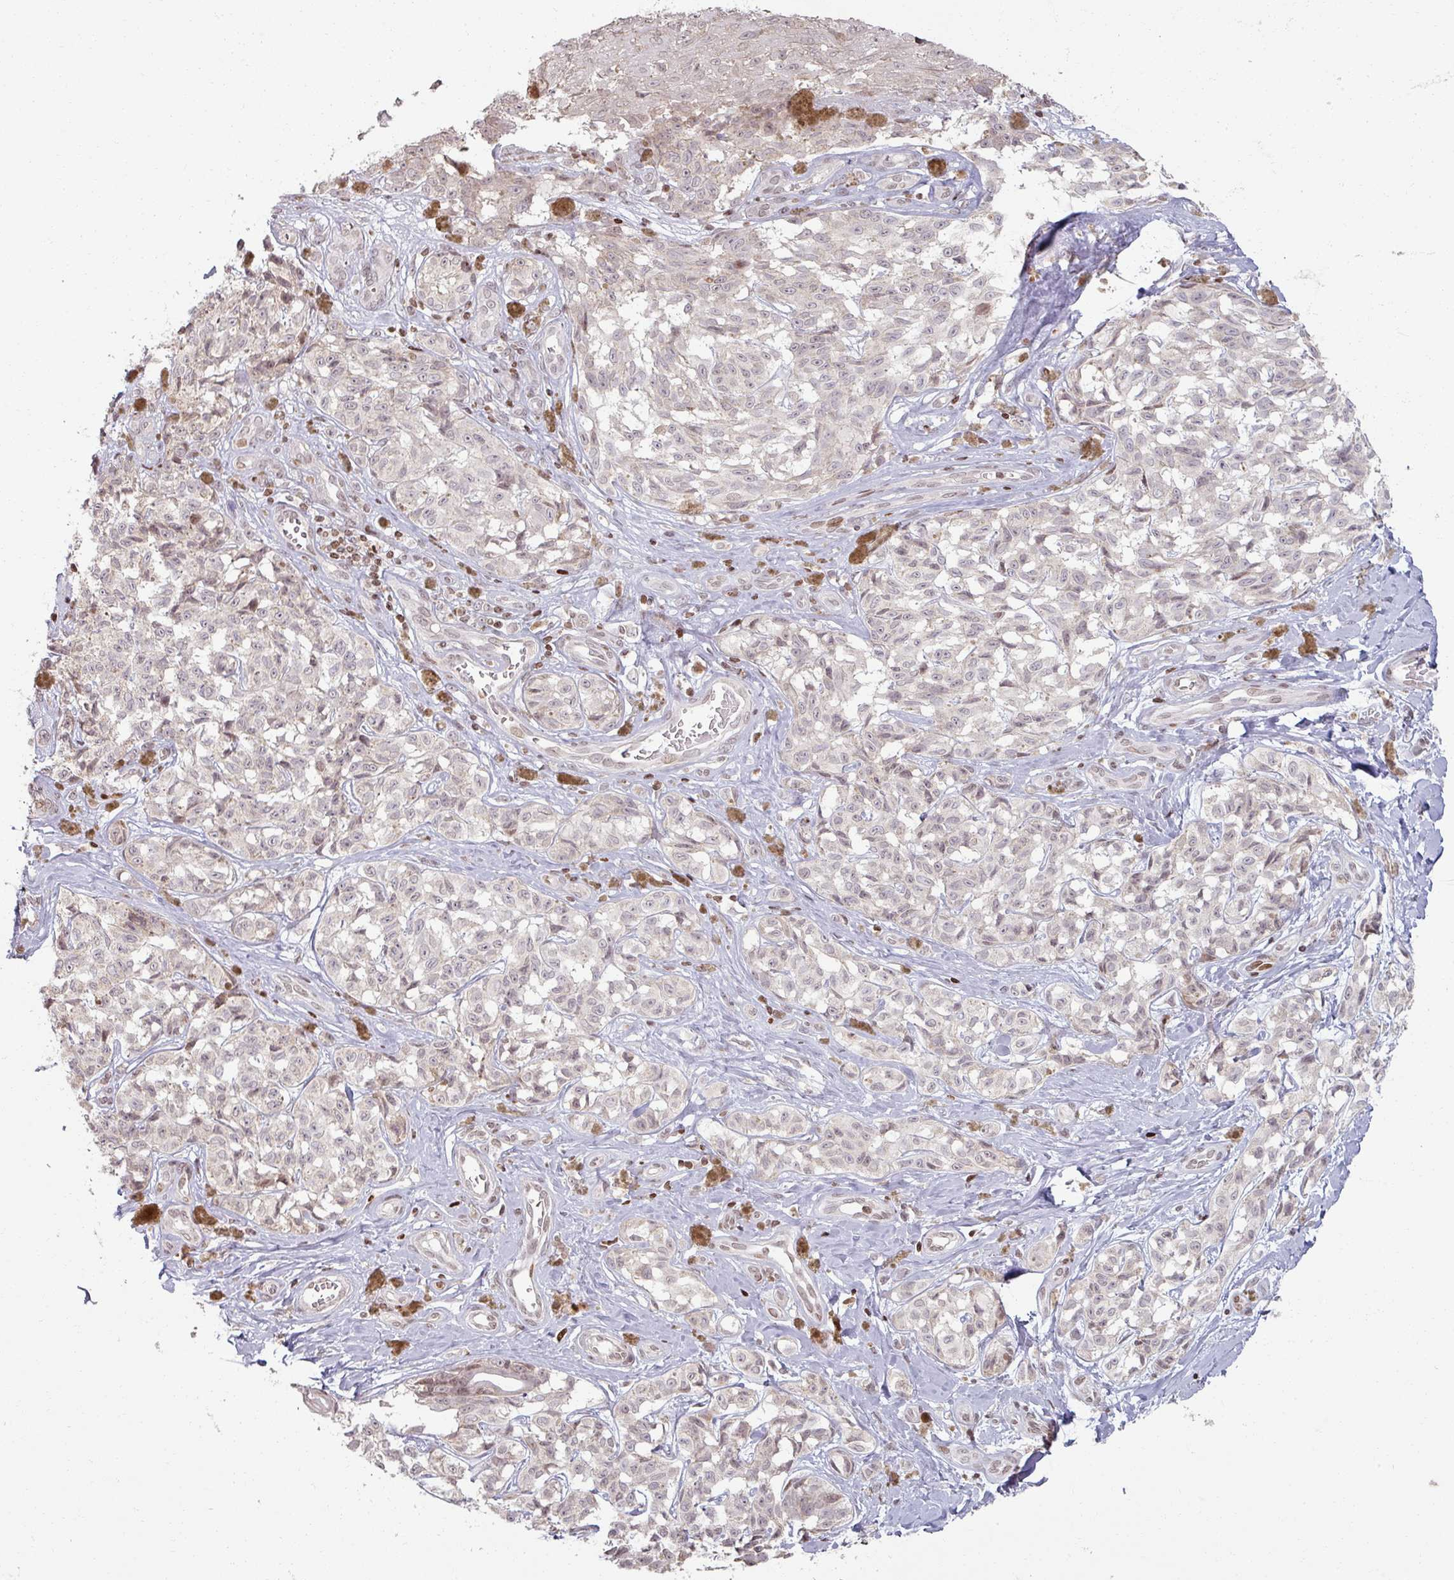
{"staining": {"intensity": "negative", "quantity": "none", "location": "none"}, "tissue": "melanoma", "cell_type": "Tumor cells", "image_type": "cancer", "snomed": [{"axis": "morphology", "description": "Malignant melanoma, NOS"}, {"axis": "topography", "description": "Skin"}], "caption": "Human melanoma stained for a protein using IHC shows no staining in tumor cells.", "gene": "NCOR1", "patient": {"sex": "female", "age": 65}}